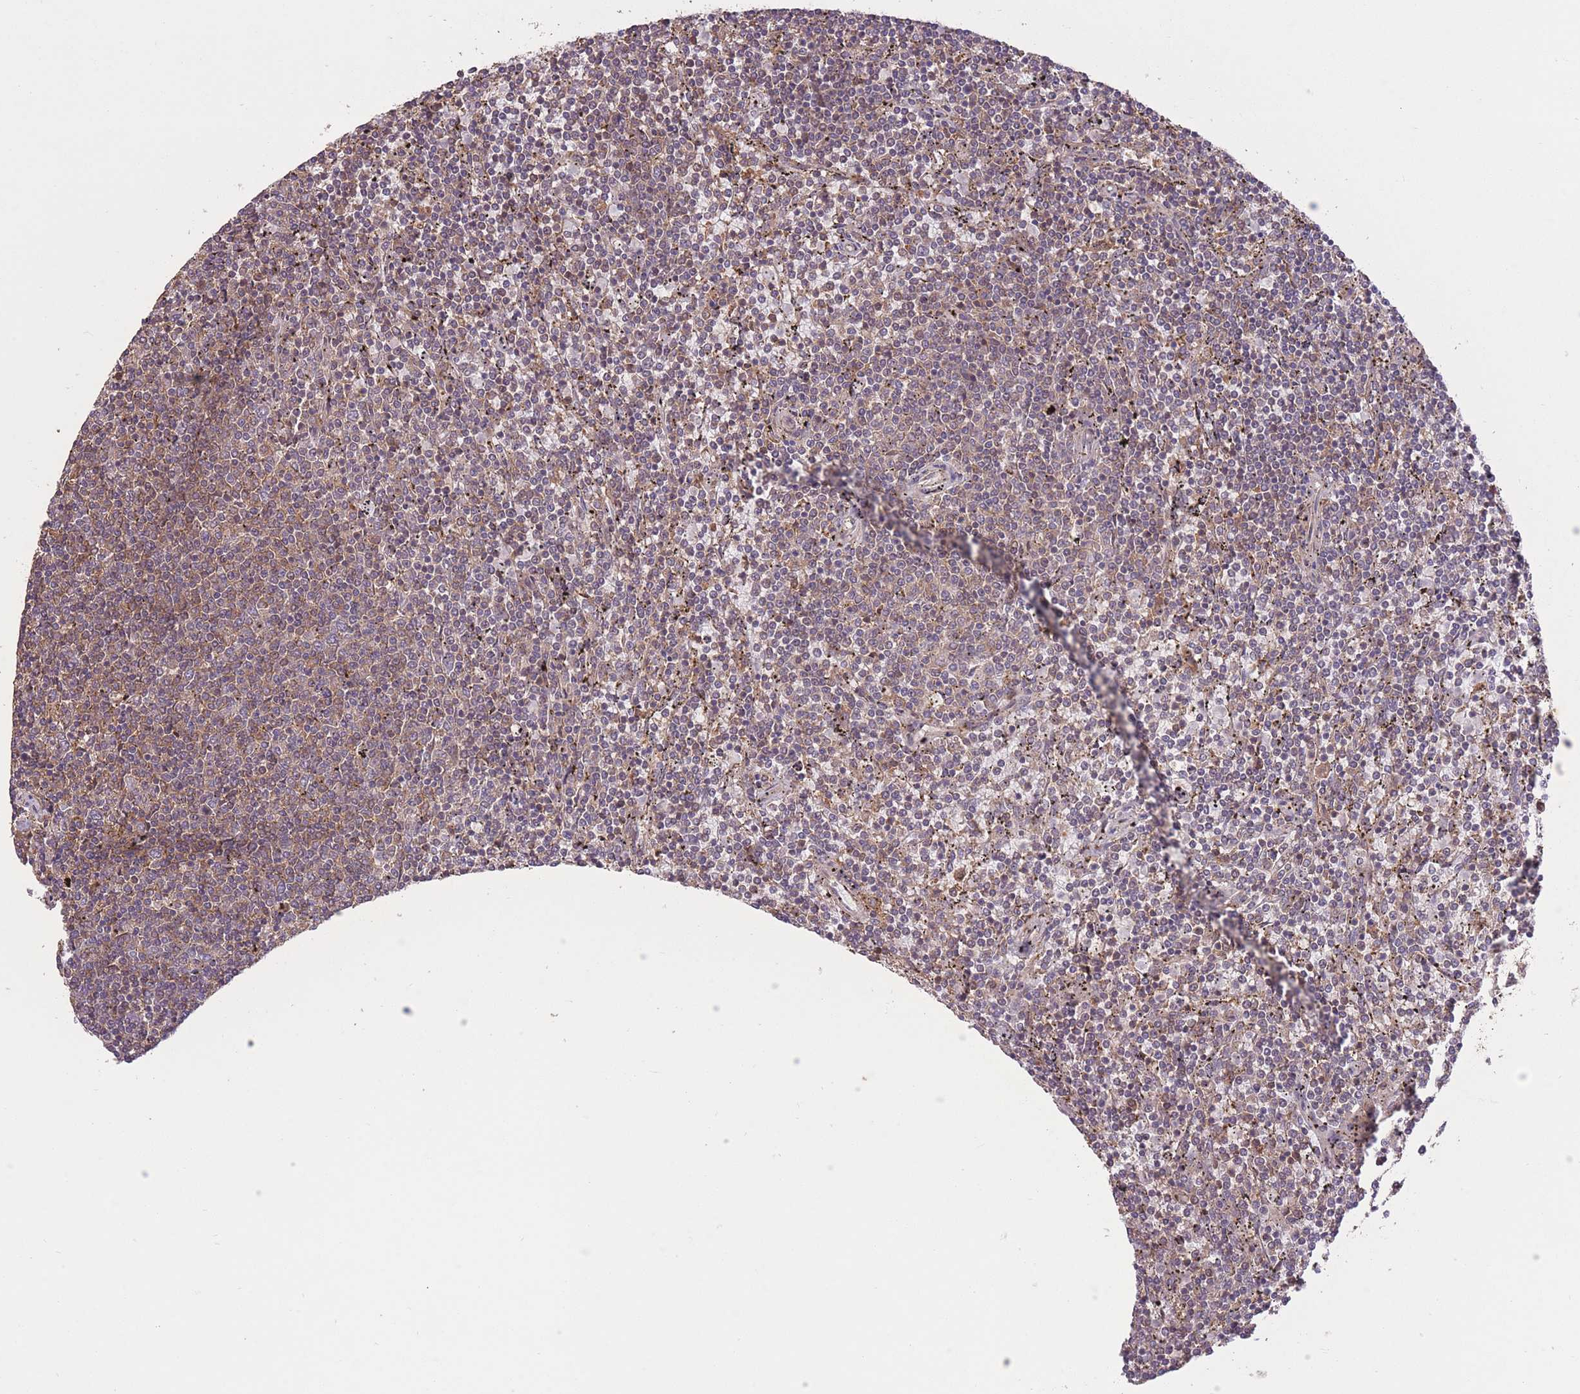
{"staining": {"intensity": "weak", "quantity": "25%-75%", "location": "cytoplasmic/membranous"}, "tissue": "lymphoma", "cell_type": "Tumor cells", "image_type": "cancer", "snomed": [{"axis": "morphology", "description": "Malignant lymphoma, non-Hodgkin's type, Low grade"}, {"axis": "topography", "description": "Spleen"}], "caption": "This photomicrograph shows lymphoma stained with immunohistochemistry to label a protein in brown. The cytoplasmic/membranous of tumor cells show weak positivity for the protein. Nuclei are counter-stained blue.", "gene": "POLR3F", "patient": {"sex": "female", "age": 50}}